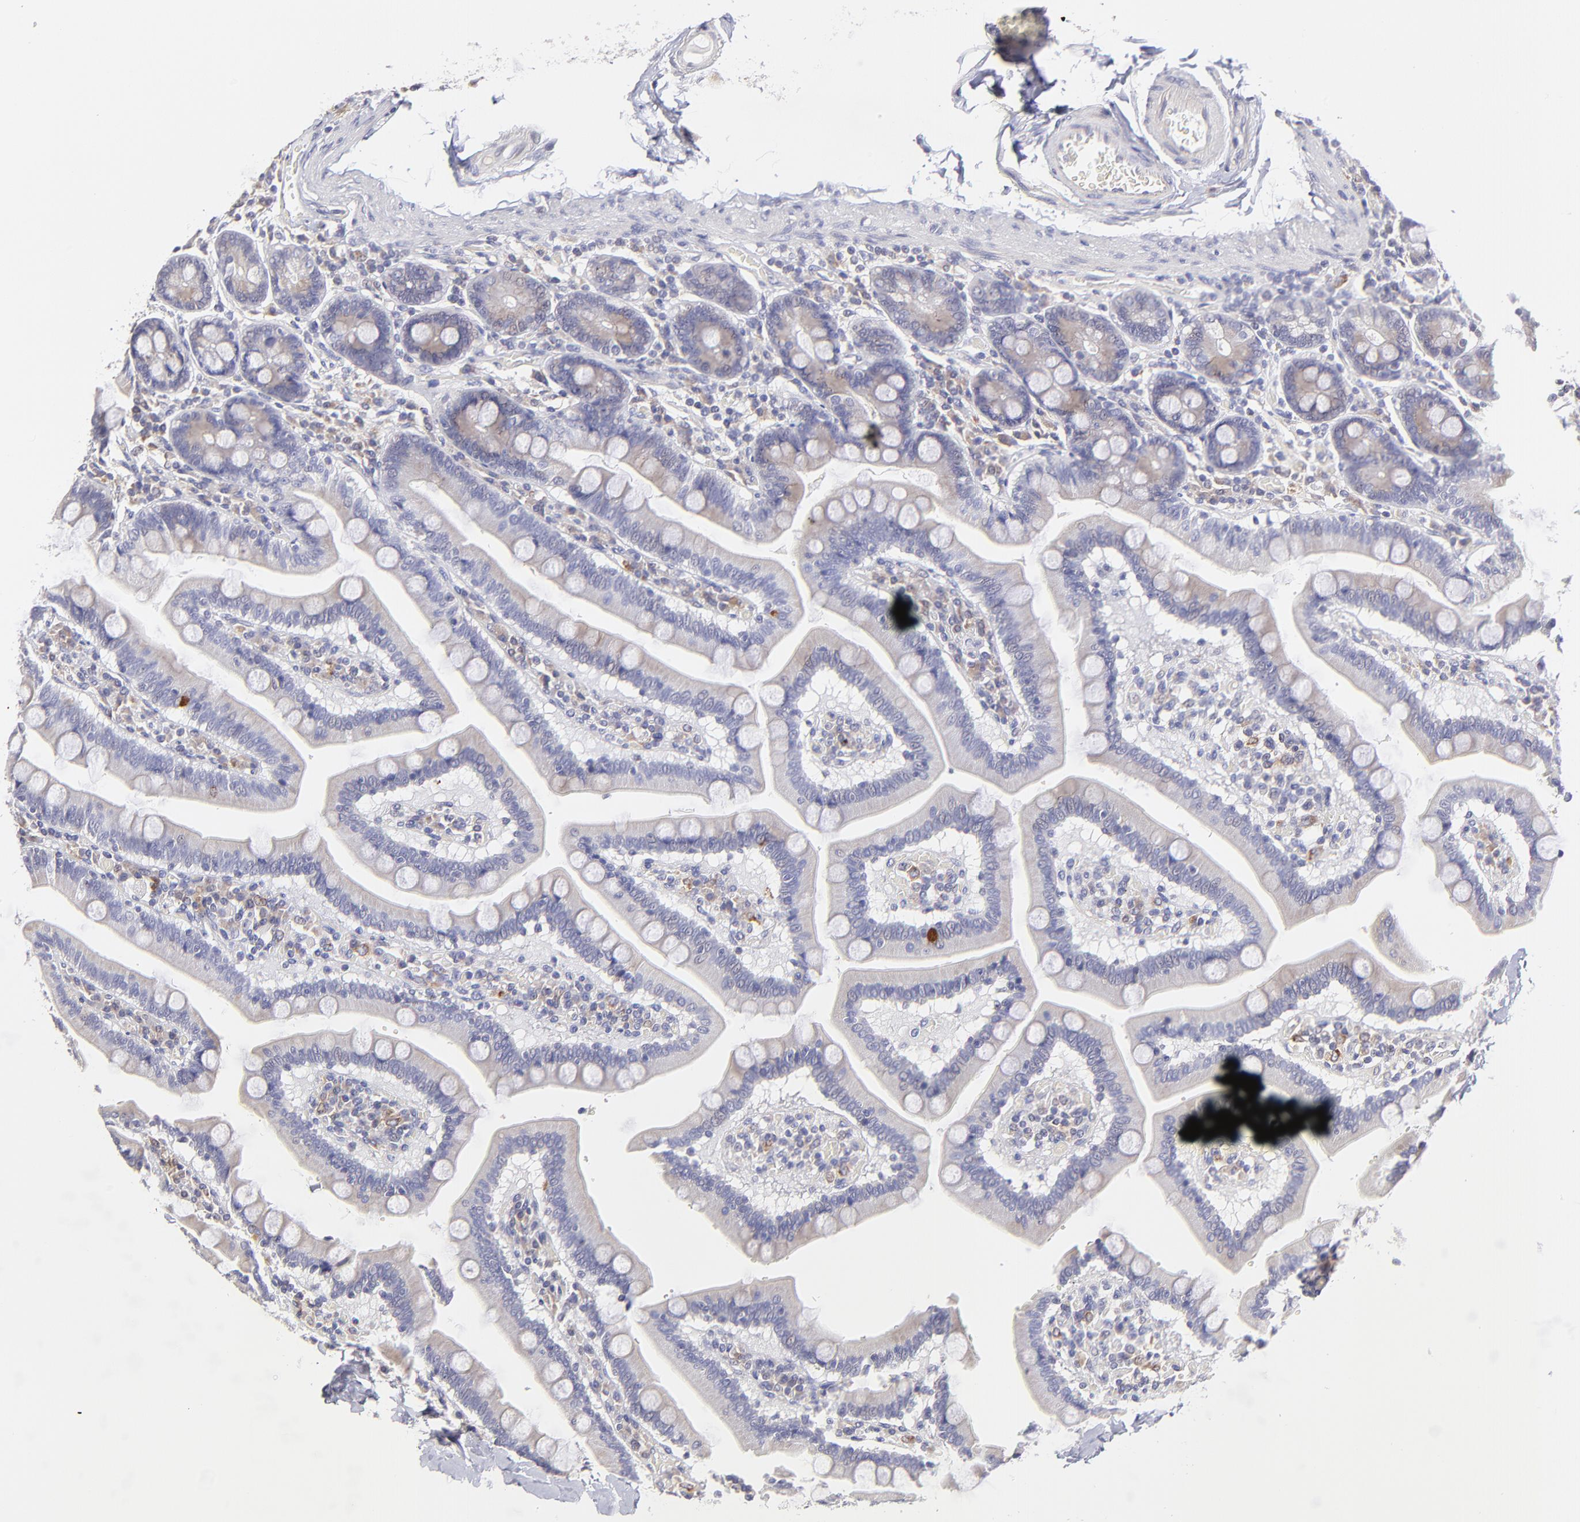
{"staining": {"intensity": "weak", "quantity": ">75%", "location": "cytoplasmic/membranous"}, "tissue": "duodenum", "cell_type": "Glandular cells", "image_type": "normal", "snomed": [{"axis": "morphology", "description": "Normal tissue, NOS"}, {"axis": "topography", "description": "Duodenum"}], "caption": "Benign duodenum shows weak cytoplasmic/membranous staining in approximately >75% of glandular cells, visualized by immunohistochemistry.", "gene": "GCSAM", "patient": {"sex": "male", "age": 66}}